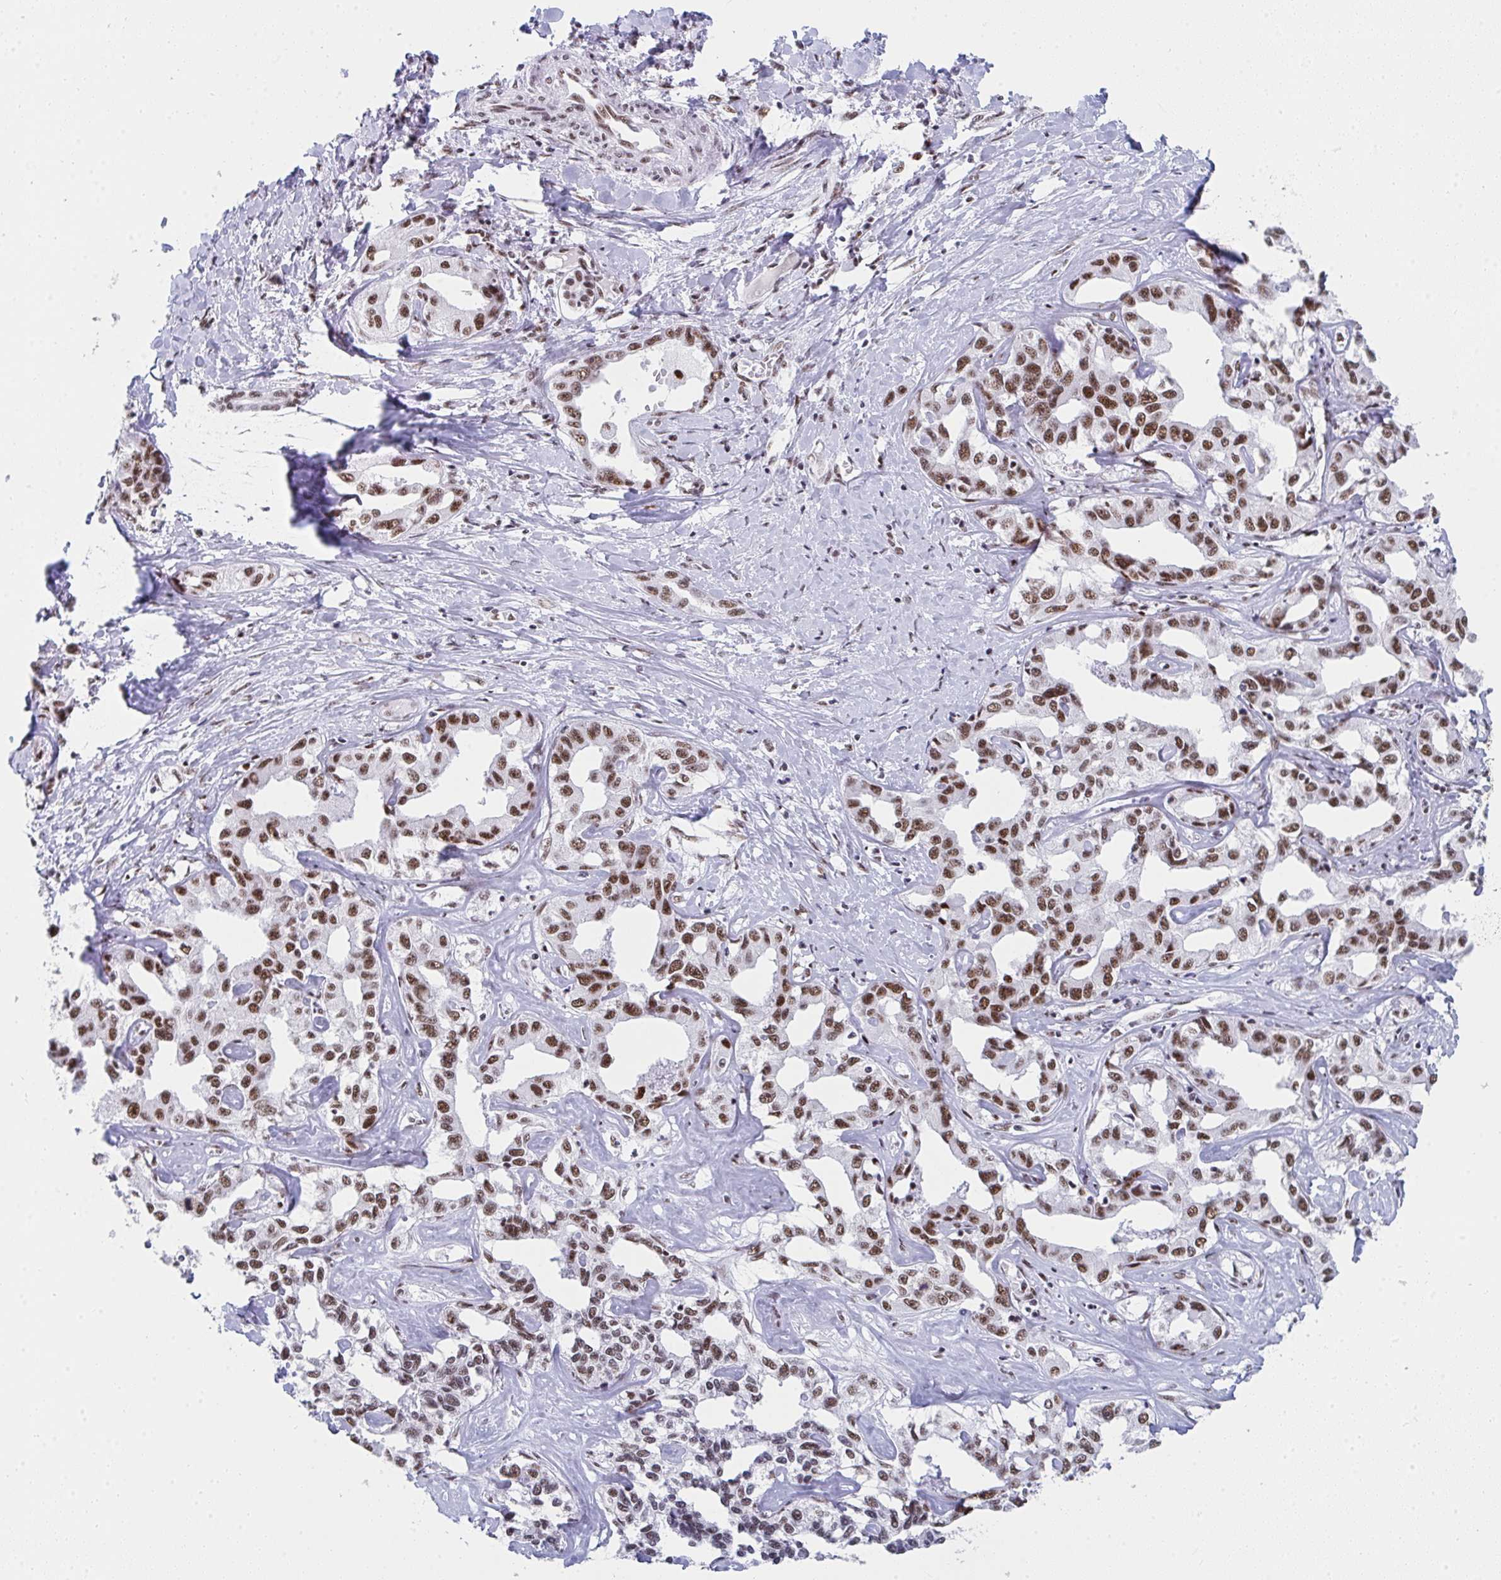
{"staining": {"intensity": "moderate", "quantity": ">75%", "location": "nuclear"}, "tissue": "liver cancer", "cell_type": "Tumor cells", "image_type": "cancer", "snomed": [{"axis": "morphology", "description": "Cholangiocarcinoma"}, {"axis": "topography", "description": "Liver"}], "caption": "Liver cancer was stained to show a protein in brown. There is medium levels of moderate nuclear expression in about >75% of tumor cells.", "gene": "SNRNP70", "patient": {"sex": "male", "age": 59}}